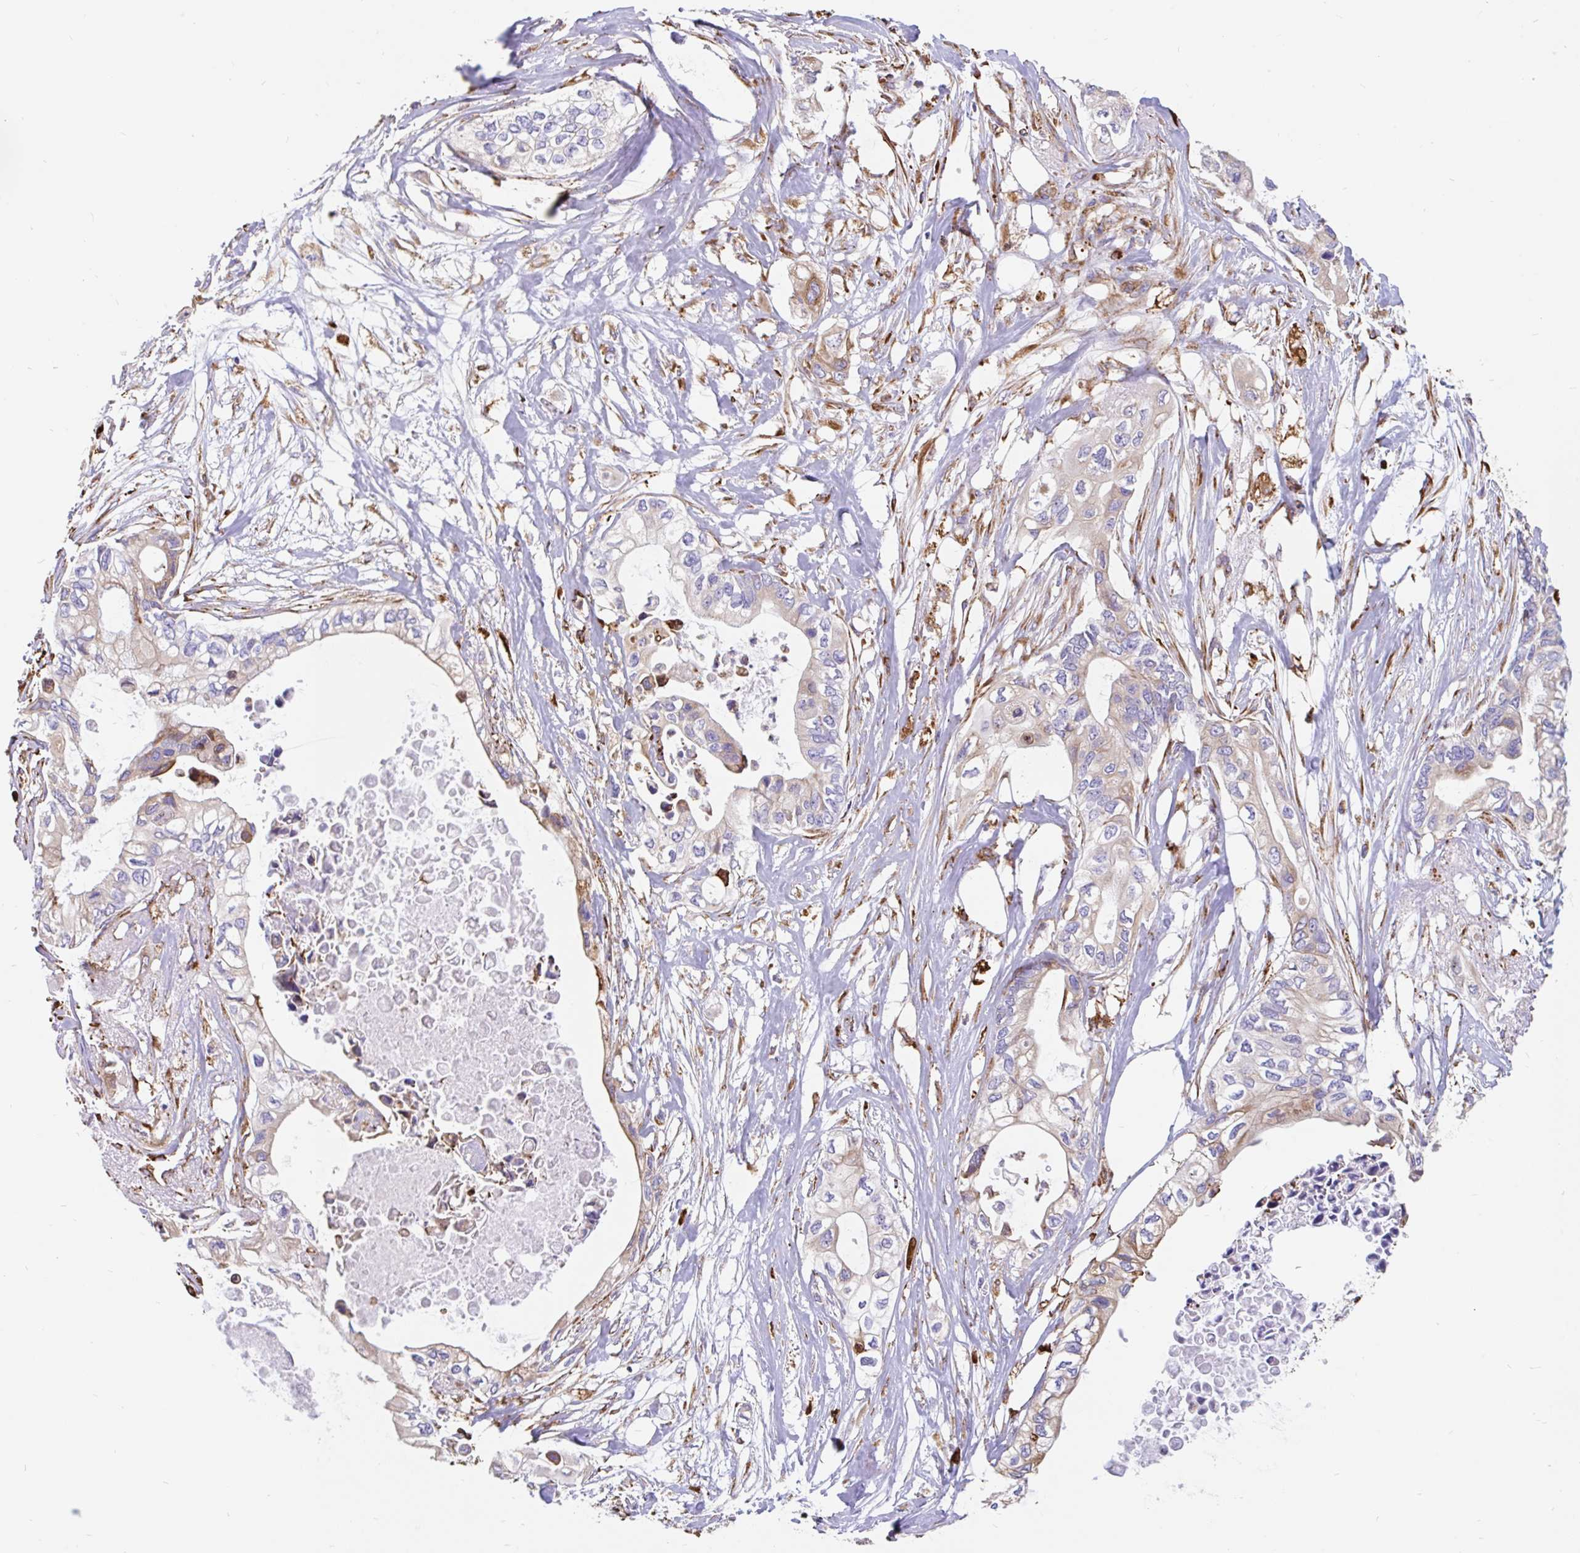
{"staining": {"intensity": "weak", "quantity": "<25%", "location": "cytoplasmic/membranous"}, "tissue": "pancreatic cancer", "cell_type": "Tumor cells", "image_type": "cancer", "snomed": [{"axis": "morphology", "description": "Adenocarcinoma, NOS"}, {"axis": "topography", "description": "Pancreas"}], "caption": "High power microscopy micrograph of an immunohistochemistry image of pancreatic adenocarcinoma, revealing no significant expression in tumor cells.", "gene": "EML5", "patient": {"sex": "female", "age": 63}}